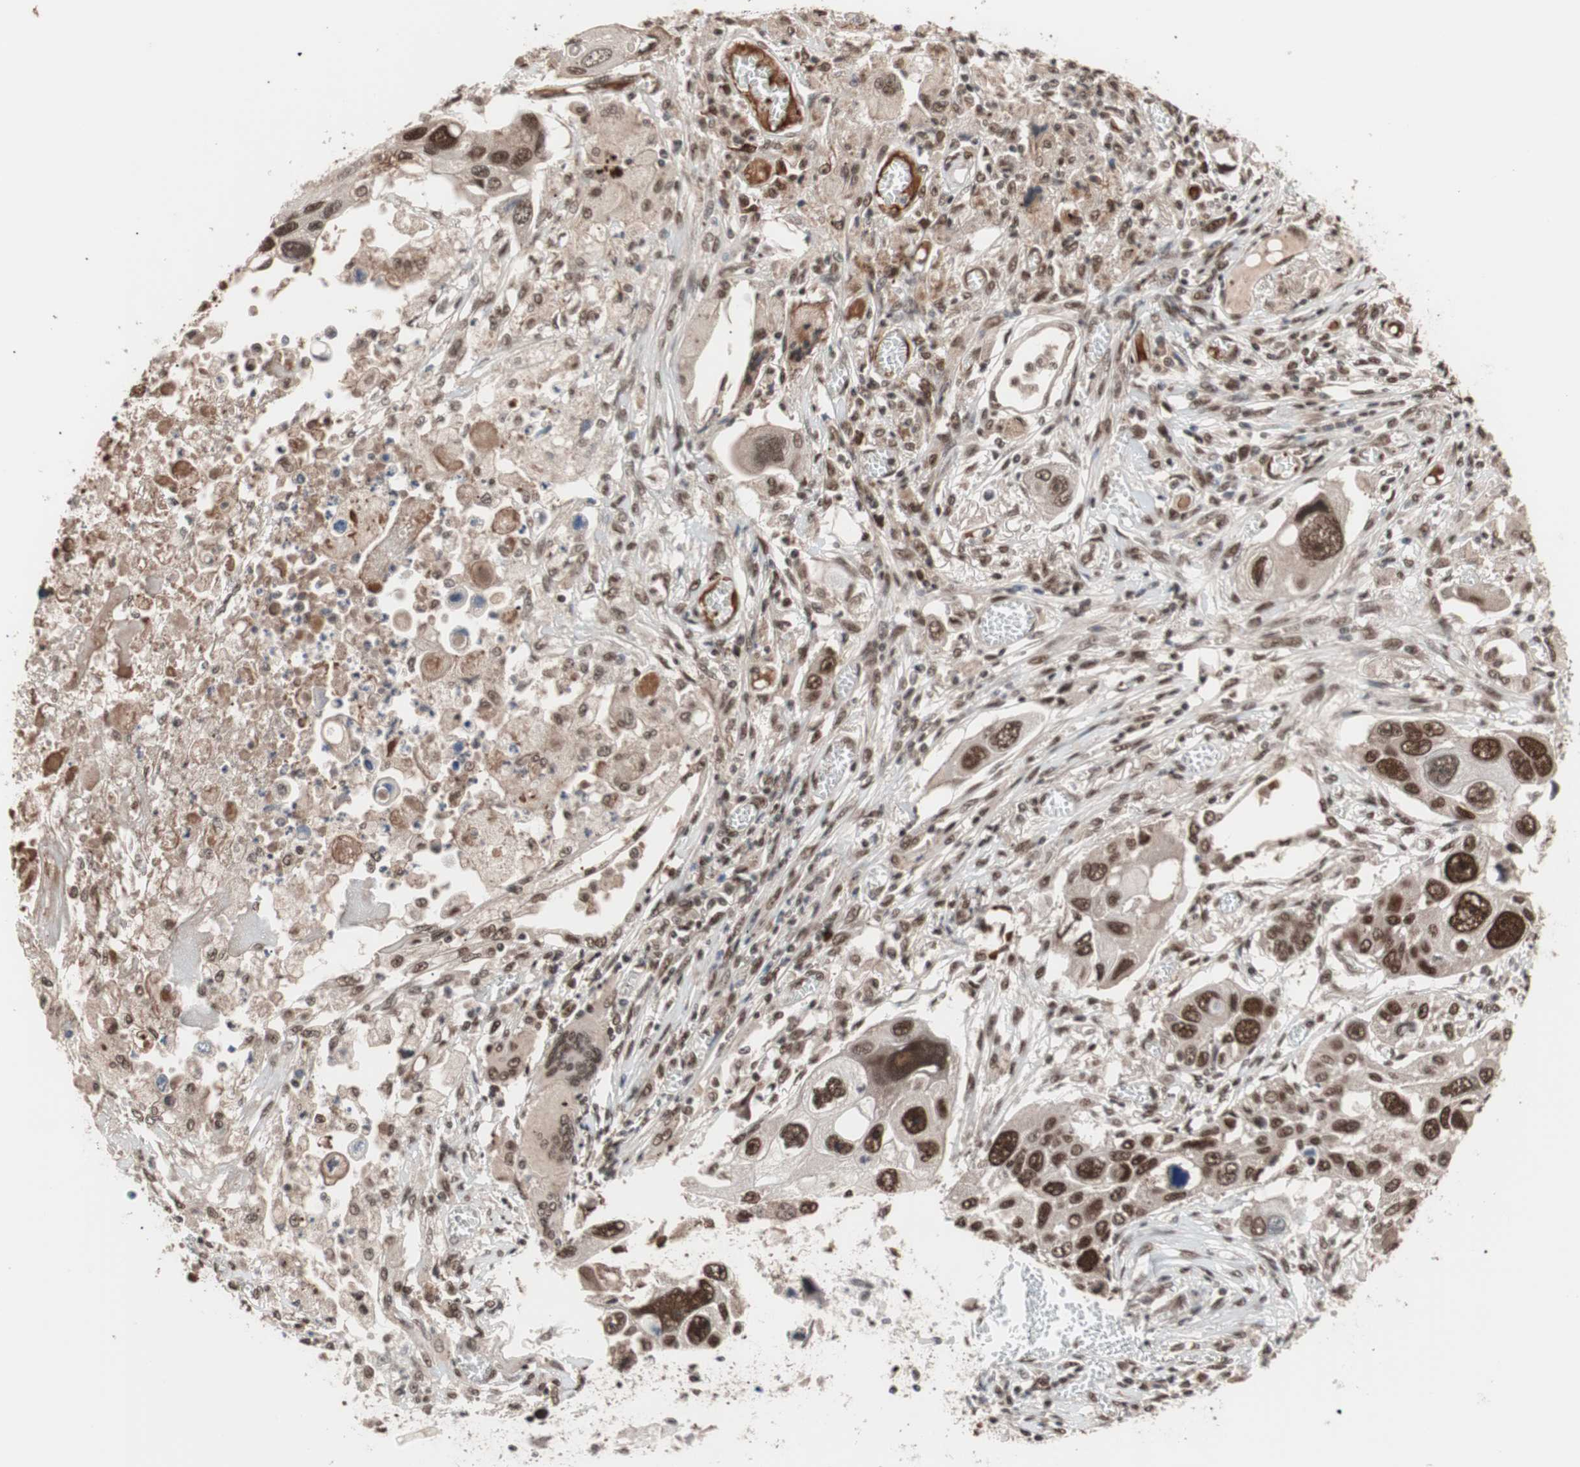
{"staining": {"intensity": "strong", "quantity": ">75%", "location": "nuclear"}, "tissue": "lung cancer", "cell_type": "Tumor cells", "image_type": "cancer", "snomed": [{"axis": "morphology", "description": "Squamous cell carcinoma, NOS"}, {"axis": "topography", "description": "Lung"}], "caption": "Lung cancer stained with IHC reveals strong nuclear expression in approximately >75% of tumor cells.", "gene": "CHAMP1", "patient": {"sex": "male", "age": 71}}